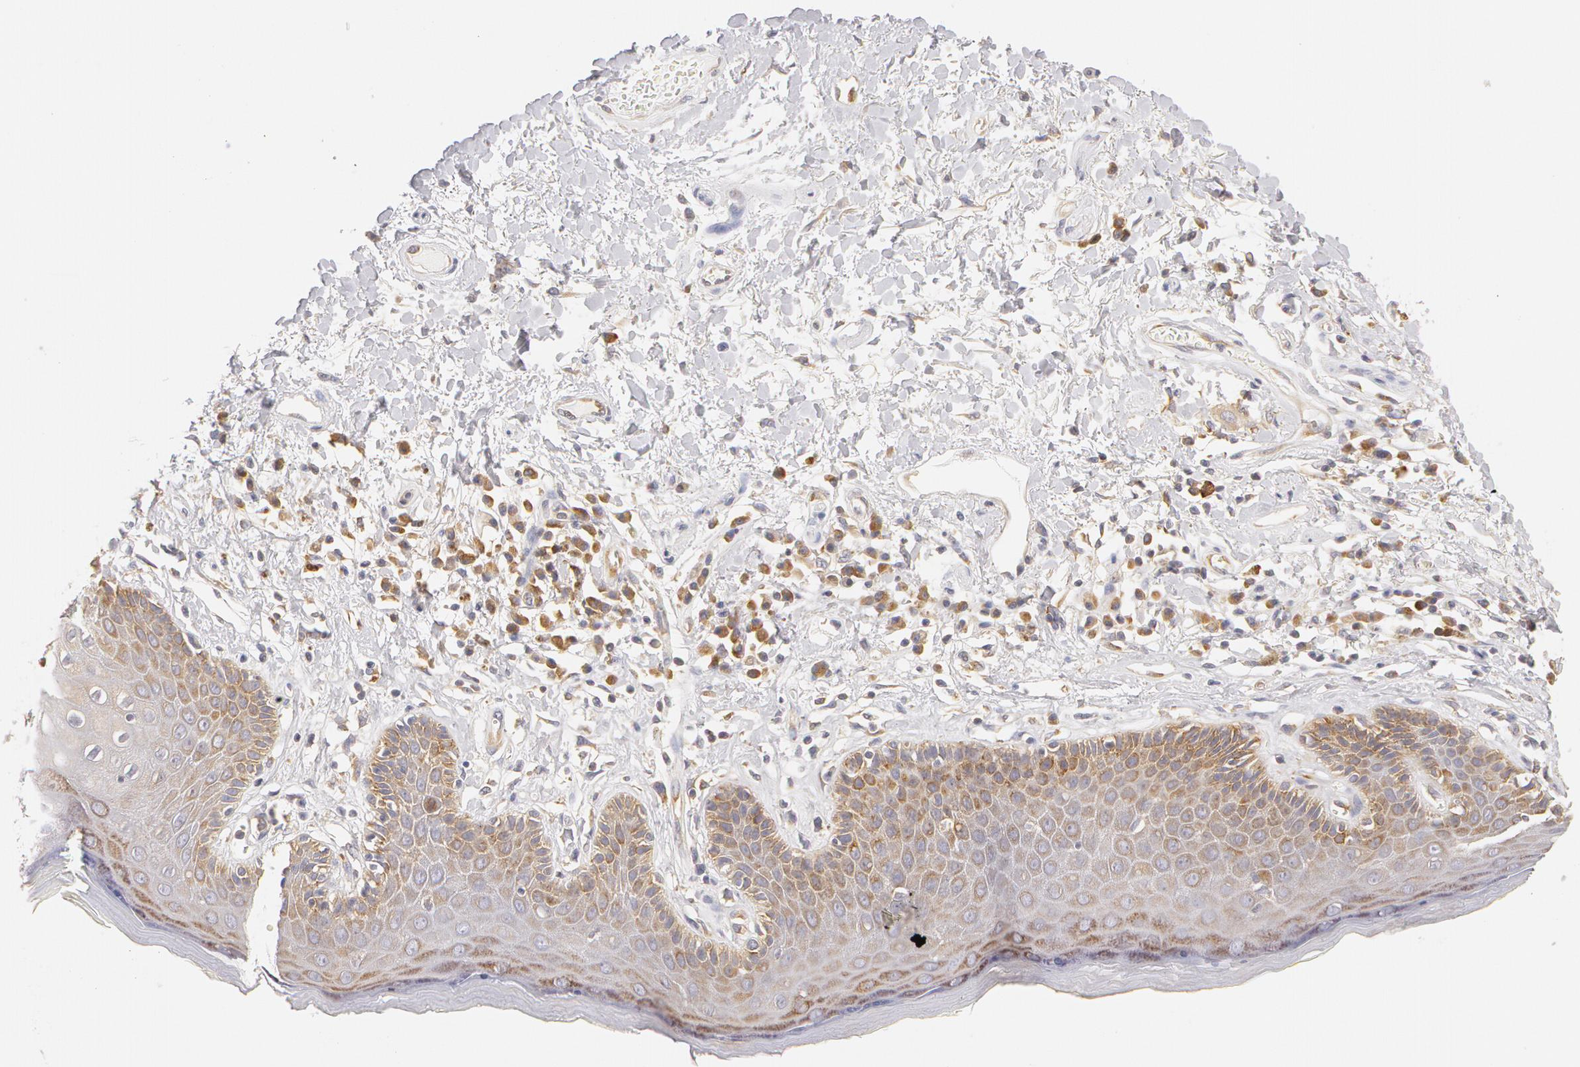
{"staining": {"intensity": "weak", "quantity": "25%-75%", "location": "cytoplasmic/membranous"}, "tissue": "skin", "cell_type": "Epidermal cells", "image_type": "normal", "snomed": [{"axis": "morphology", "description": "Normal tissue, NOS"}, {"axis": "topography", "description": "Skin"}, {"axis": "topography", "description": "Anal"}], "caption": "DAB (3,3'-diaminobenzidine) immunohistochemical staining of normal skin demonstrates weak cytoplasmic/membranous protein positivity in about 25%-75% of epidermal cells. The protein is stained brown, and the nuclei are stained in blue (DAB IHC with brightfield microscopy, high magnification).", "gene": "DDX3X", "patient": {"sex": "male", "age": 61}}